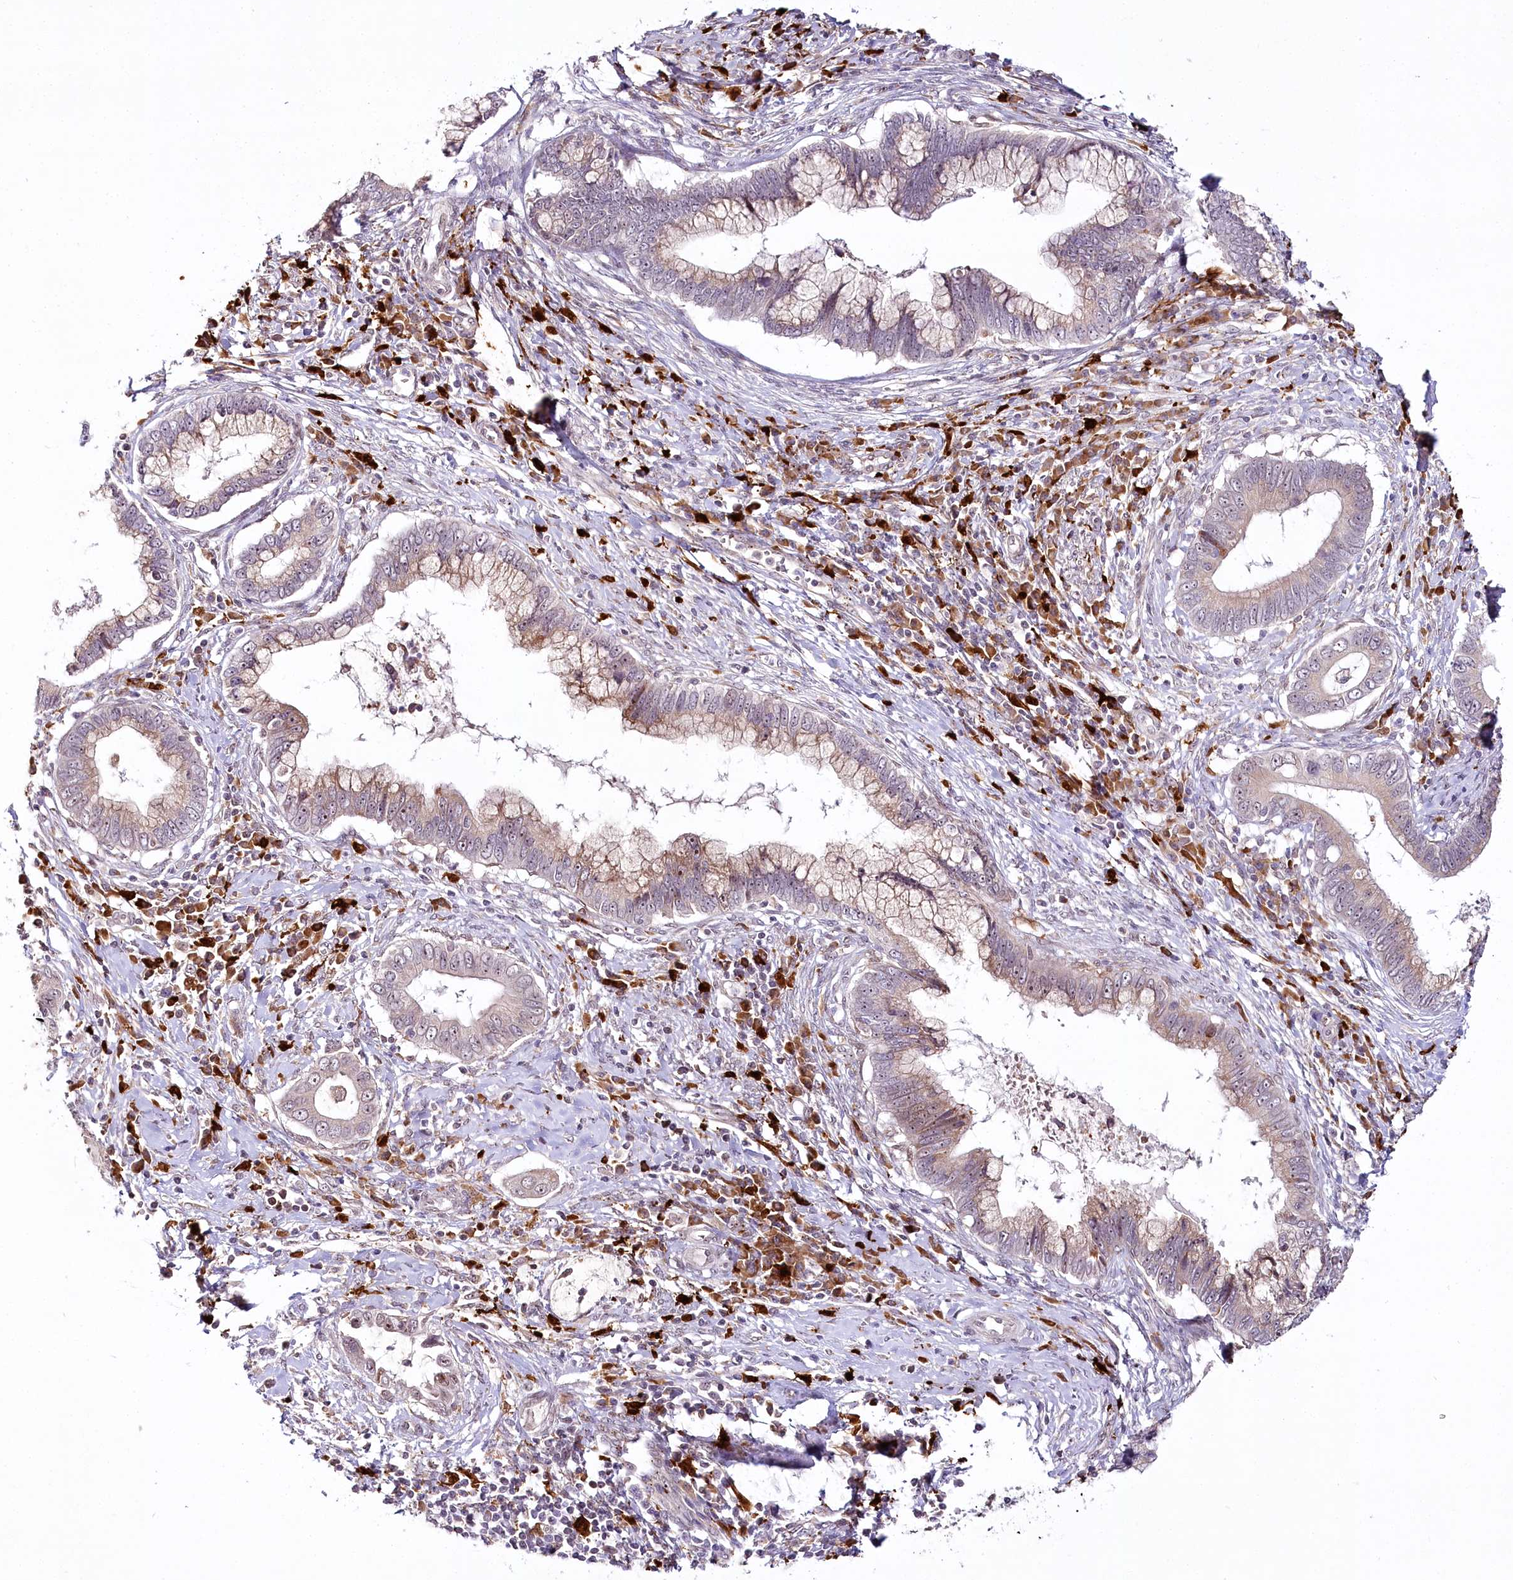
{"staining": {"intensity": "weak", "quantity": "25%-75%", "location": "cytoplasmic/membranous,nuclear"}, "tissue": "cervical cancer", "cell_type": "Tumor cells", "image_type": "cancer", "snomed": [{"axis": "morphology", "description": "Adenocarcinoma, NOS"}, {"axis": "topography", "description": "Cervix"}], "caption": "This micrograph demonstrates cervical cancer stained with IHC to label a protein in brown. The cytoplasmic/membranous and nuclear of tumor cells show weak positivity for the protein. Nuclei are counter-stained blue.", "gene": "WDR36", "patient": {"sex": "female", "age": 44}}